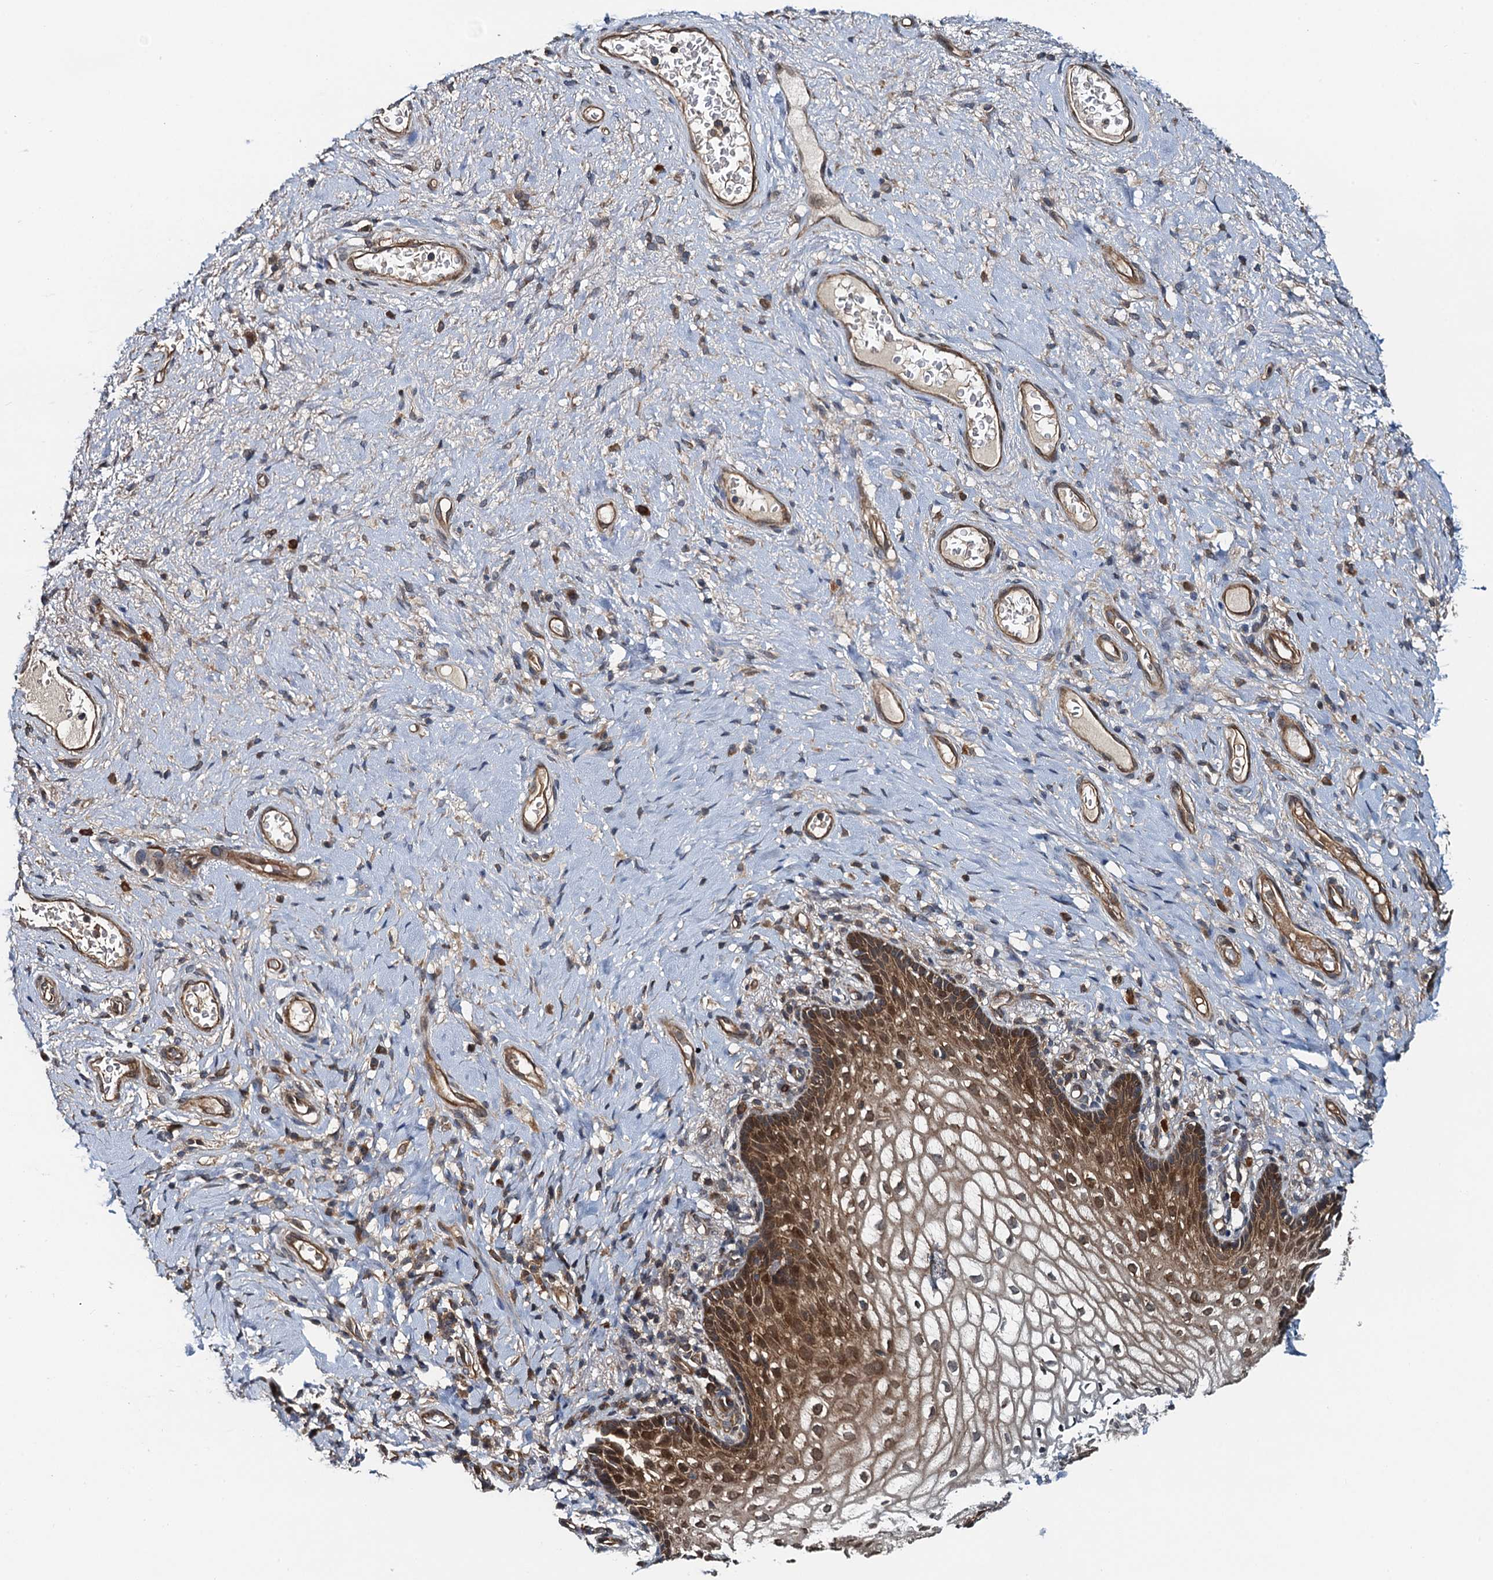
{"staining": {"intensity": "strong", "quantity": "25%-75%", "location": "cytoplasmic/membranous,nuclear"}, "tissue": "vagina", "cell_type": "Squamous epithelial cells", "image_type": "normal", "snomed": [{"axis": "morphology", "description": "Normal tissue, NOS"}, {"axis": "topography", "description": "Vagina"}], "caption": "A photomicrograph showing strong cytoplasmic/membranous,nuclear staining in approximately 25%-75% of squamous epithelial cells in benign vagina, as visualized by brown immunohistochemical staining.", "gene": "AAGAB", "patient": {"sex": "female", "age": 60}}